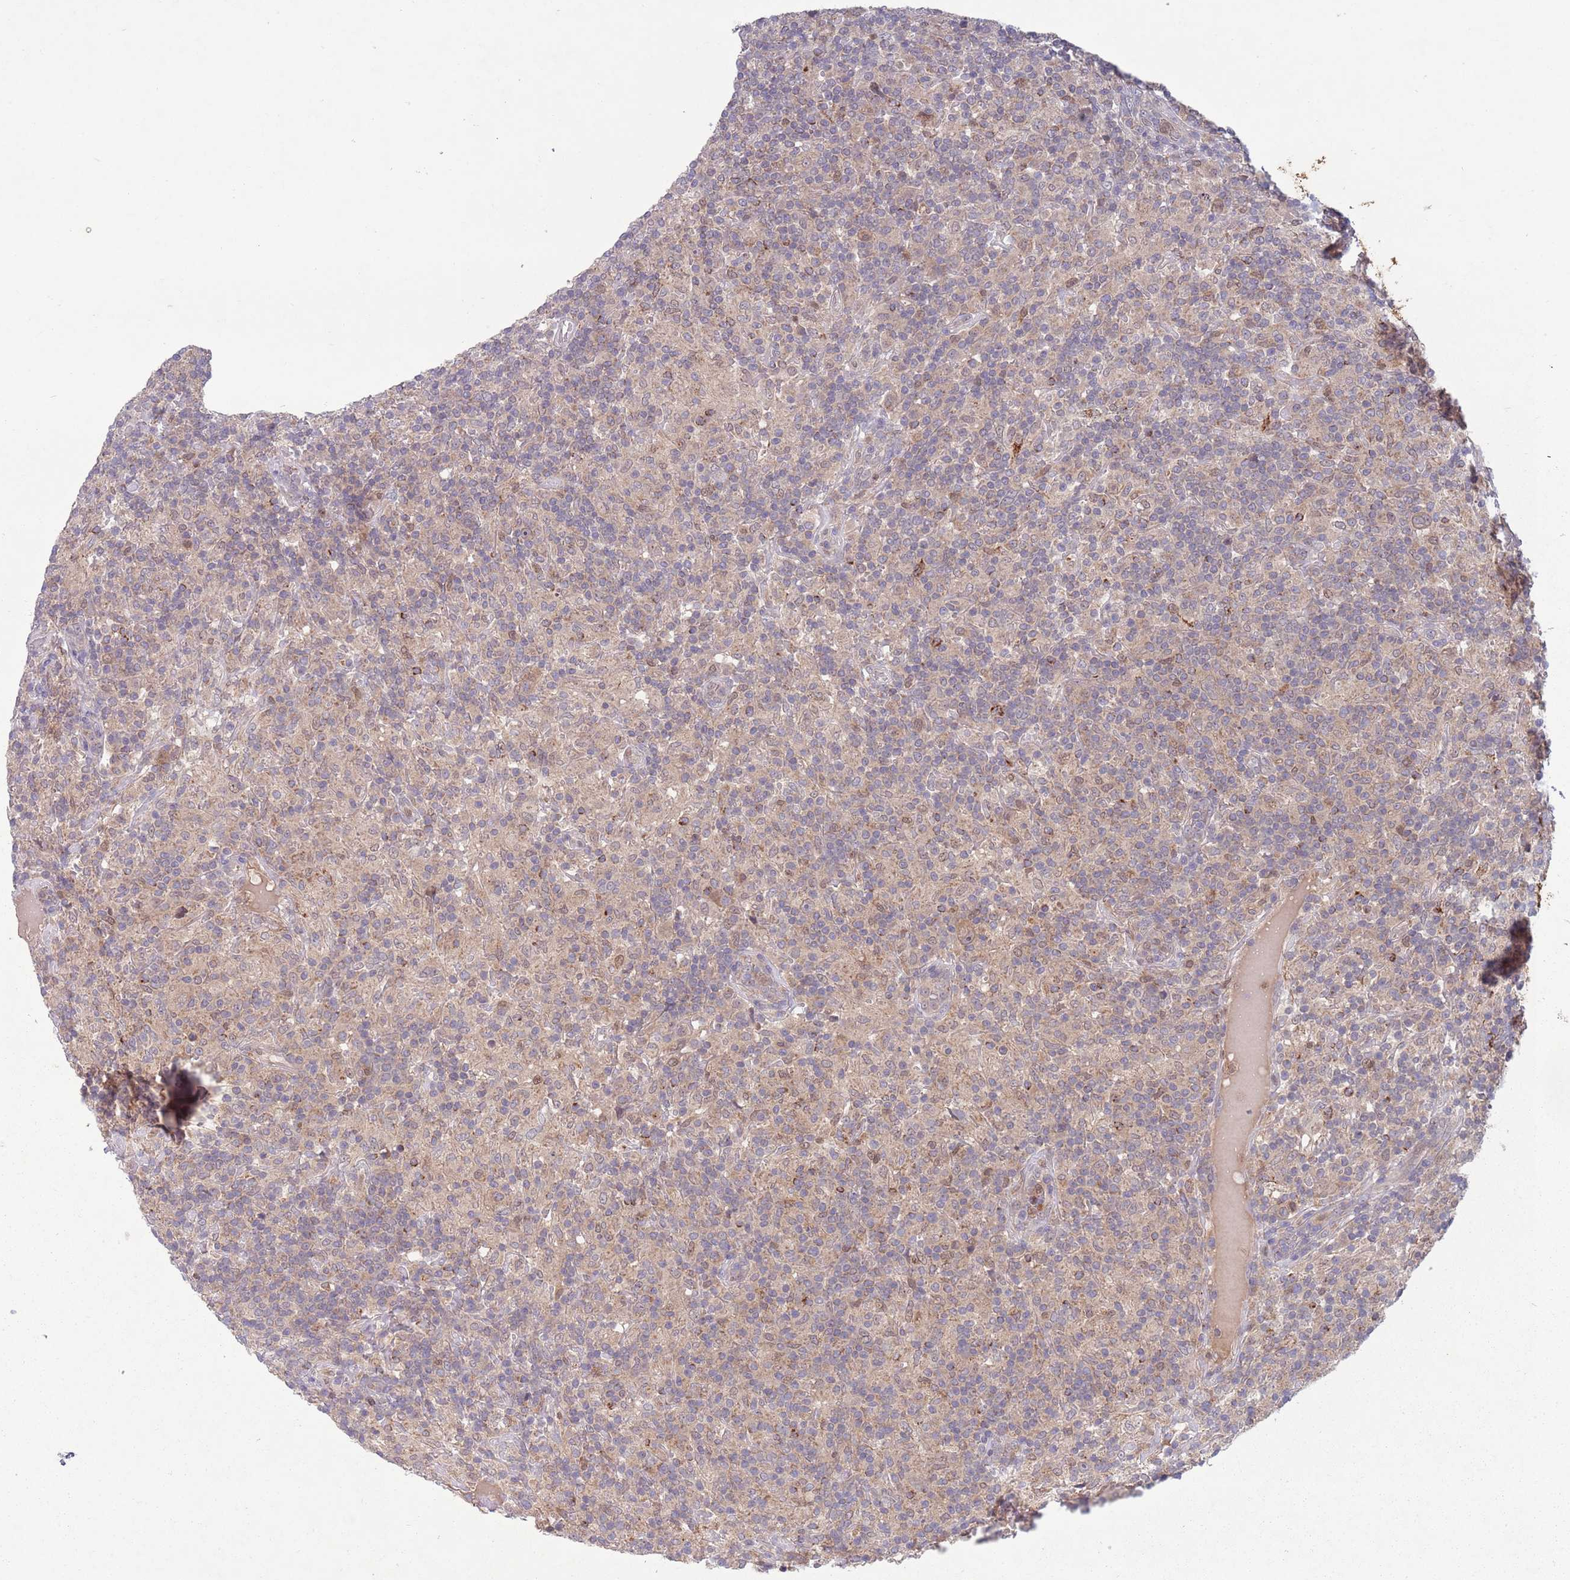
{"staining": {"intensity": "weak", "quantity": ">75%", "location": "cytoplasmic/membranous"}, "tissue": "lymphoma", "cell_type": "Tumor cells", "image_type": "cancer", "snomed": [{"axis": "morphology", "description": "Hodgkin's disease, NOS"}, {"axis": "topography", "description": "Lymph node"}], "caption": "Weak cytoplasmic/membranous positivity is seen in approximately >75% of tumor cells in lymphoma.", "gene": "TYW1", "patient": {"sex": "male", "age": 70}}